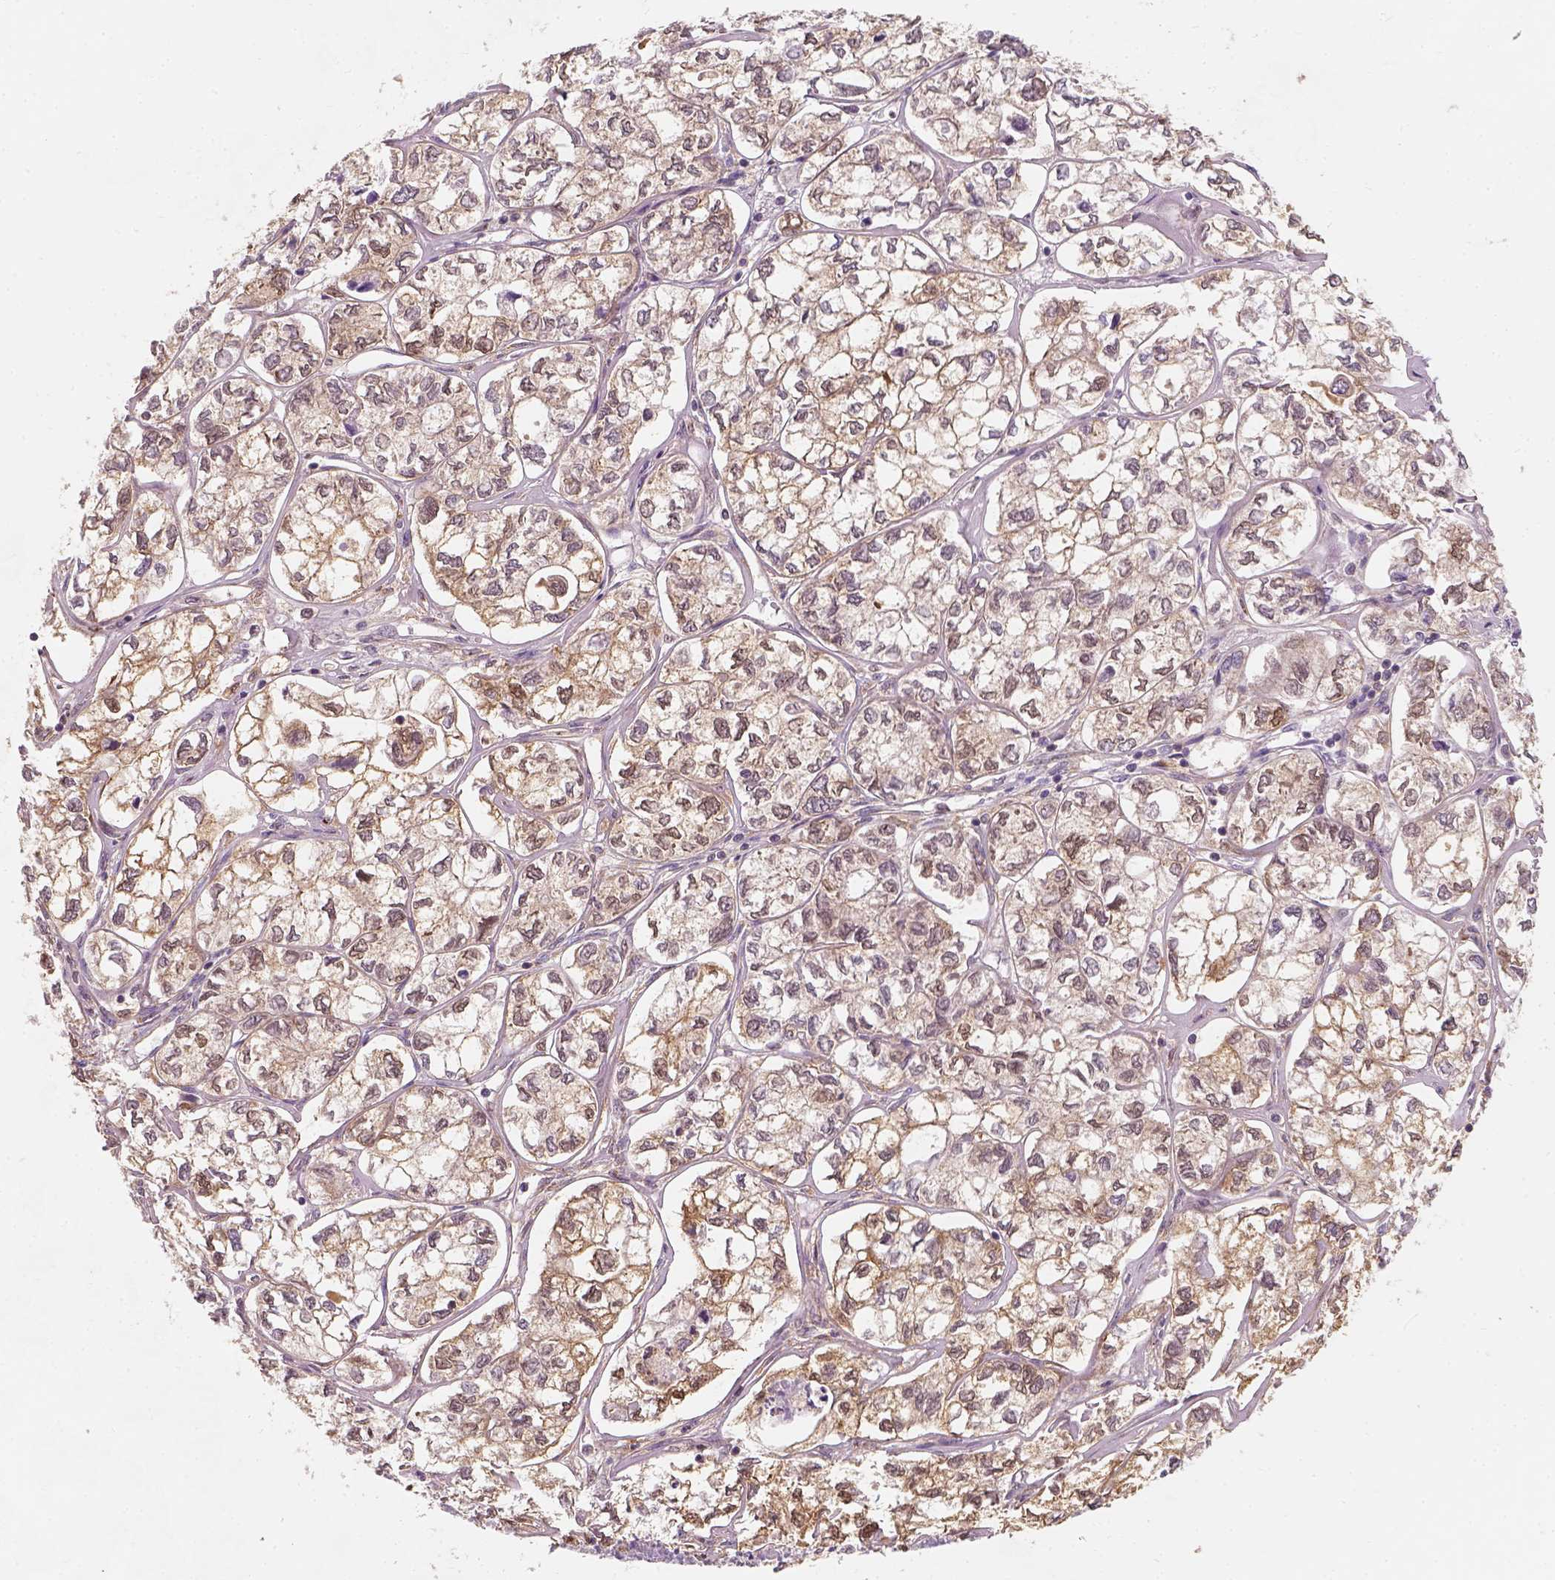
{"staining": {"intensity": "moderate", "quantity": ">75%", "location": "cytoplasmic/membranous,nuclear"}, "tissue": "ovarian cancer", "cell_type": "Tumor cells", "image_type": "cancer", "snomed": [{"axis": "morphology", "description": "Carcinoma, endometroid"}, {"axis": "topography", "description": "Ovary"}], "caption": "A histopathology image of ovarian cancer (endometroid carcinoma) stained for a protein demonstrates moderate cytoplasmic/membranous and nuclear brown staining in tumor cells.", "gene": "SQSTM1", "patient": {"sex": "female", "age": 64}}